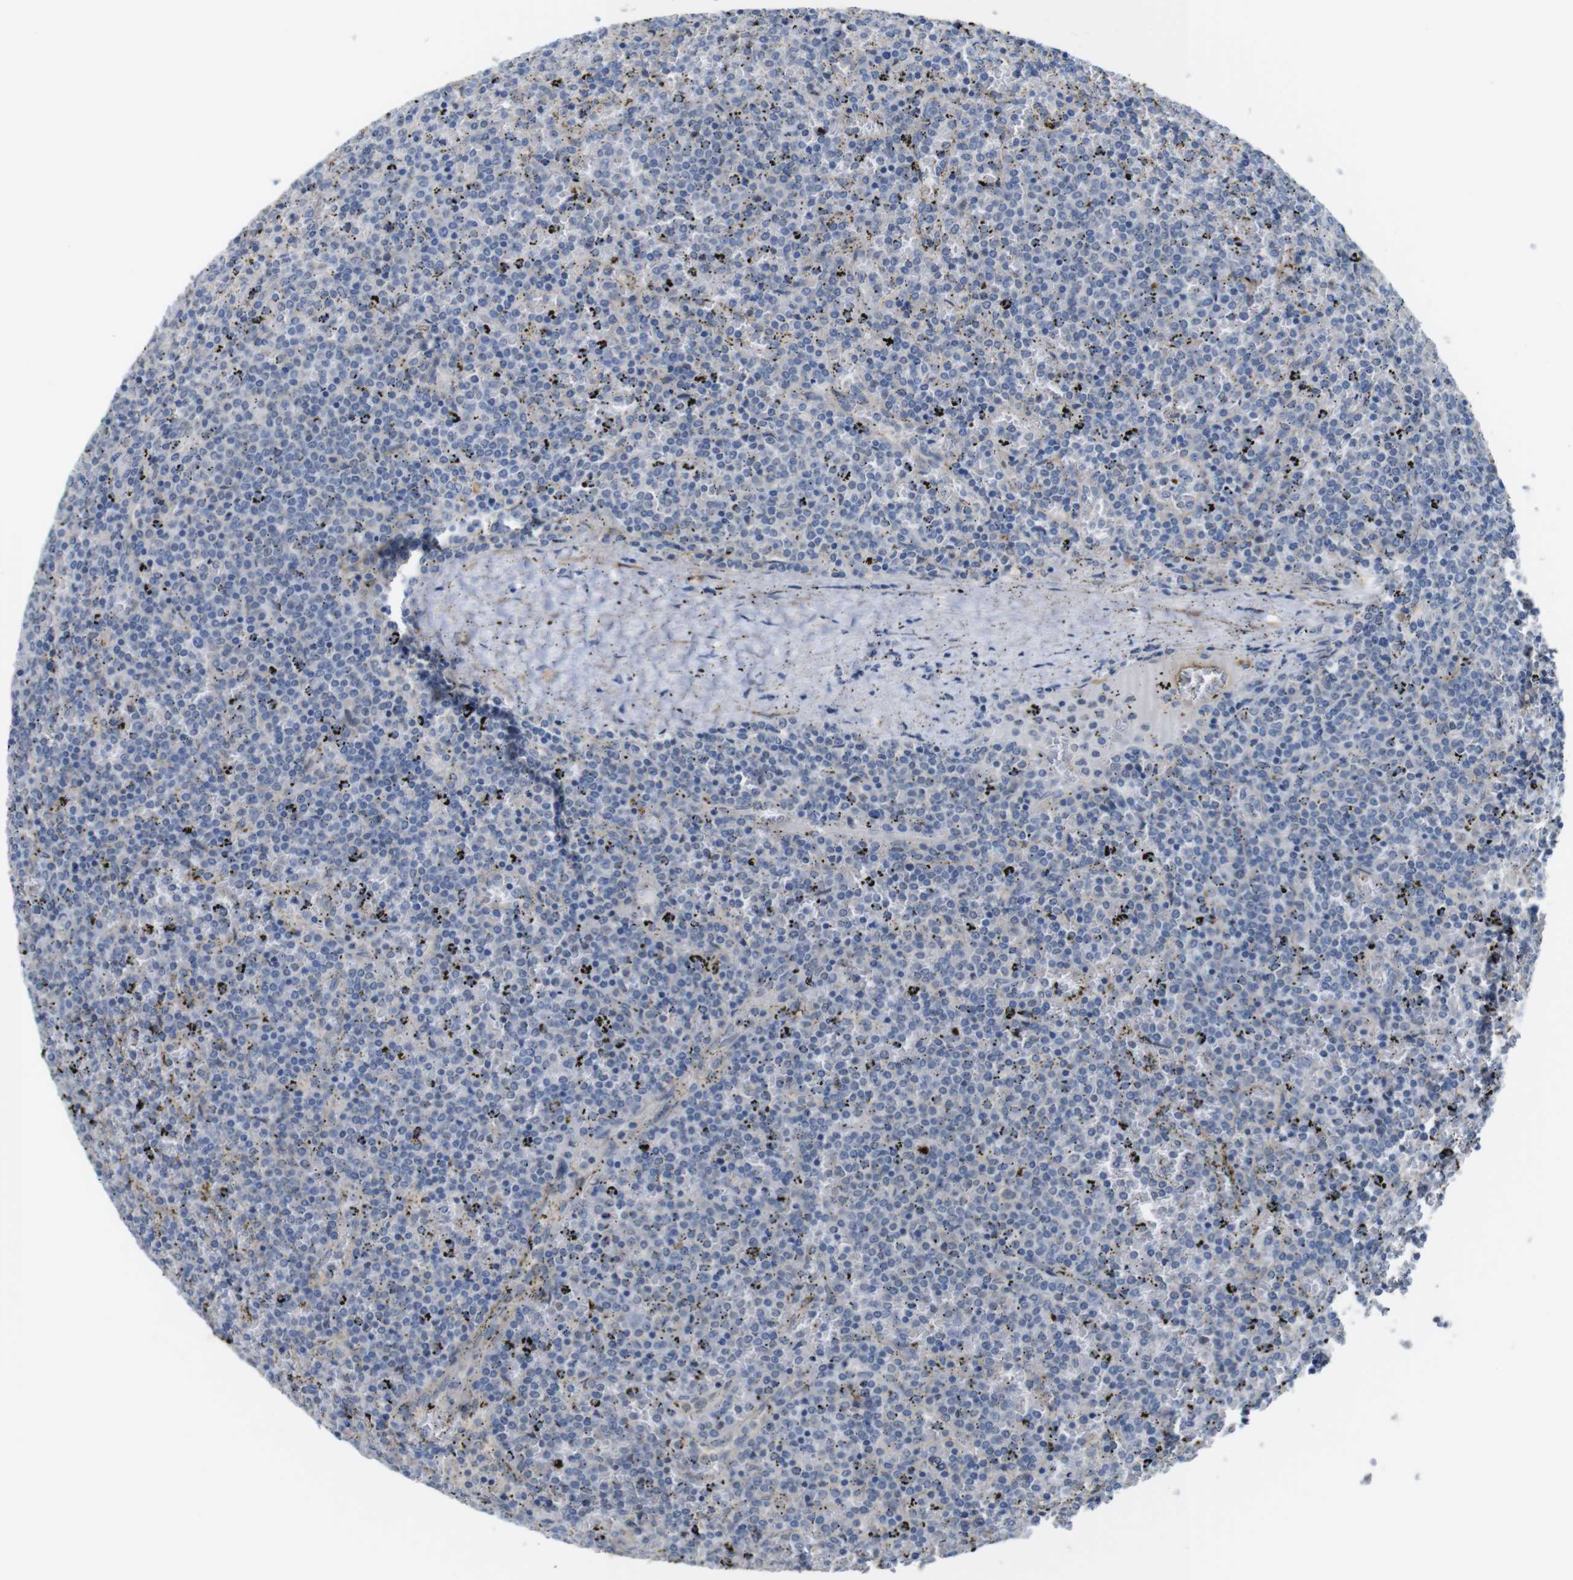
{"staining": {"intensity": "negative", "quantity": "none", "location": "none"}, "tissue": "lymphoma", "cell_type": "Tumor cells", "image_type": "cancer", "snomed": [{"axis": "morphology", "description": "Malignant lymphoma, non-Hodgkin's type, Low grade"}, {"axis": "topography", "description": "Spleen"}], "caption": "This is an immunohistochemistry (IHC) image of low-grade malignant lymphoma, non-Hodgkin's type. There is no positivity in tumor cells.", "gene": "CDC34", "patient": {"sex": "female", "age": 77}}